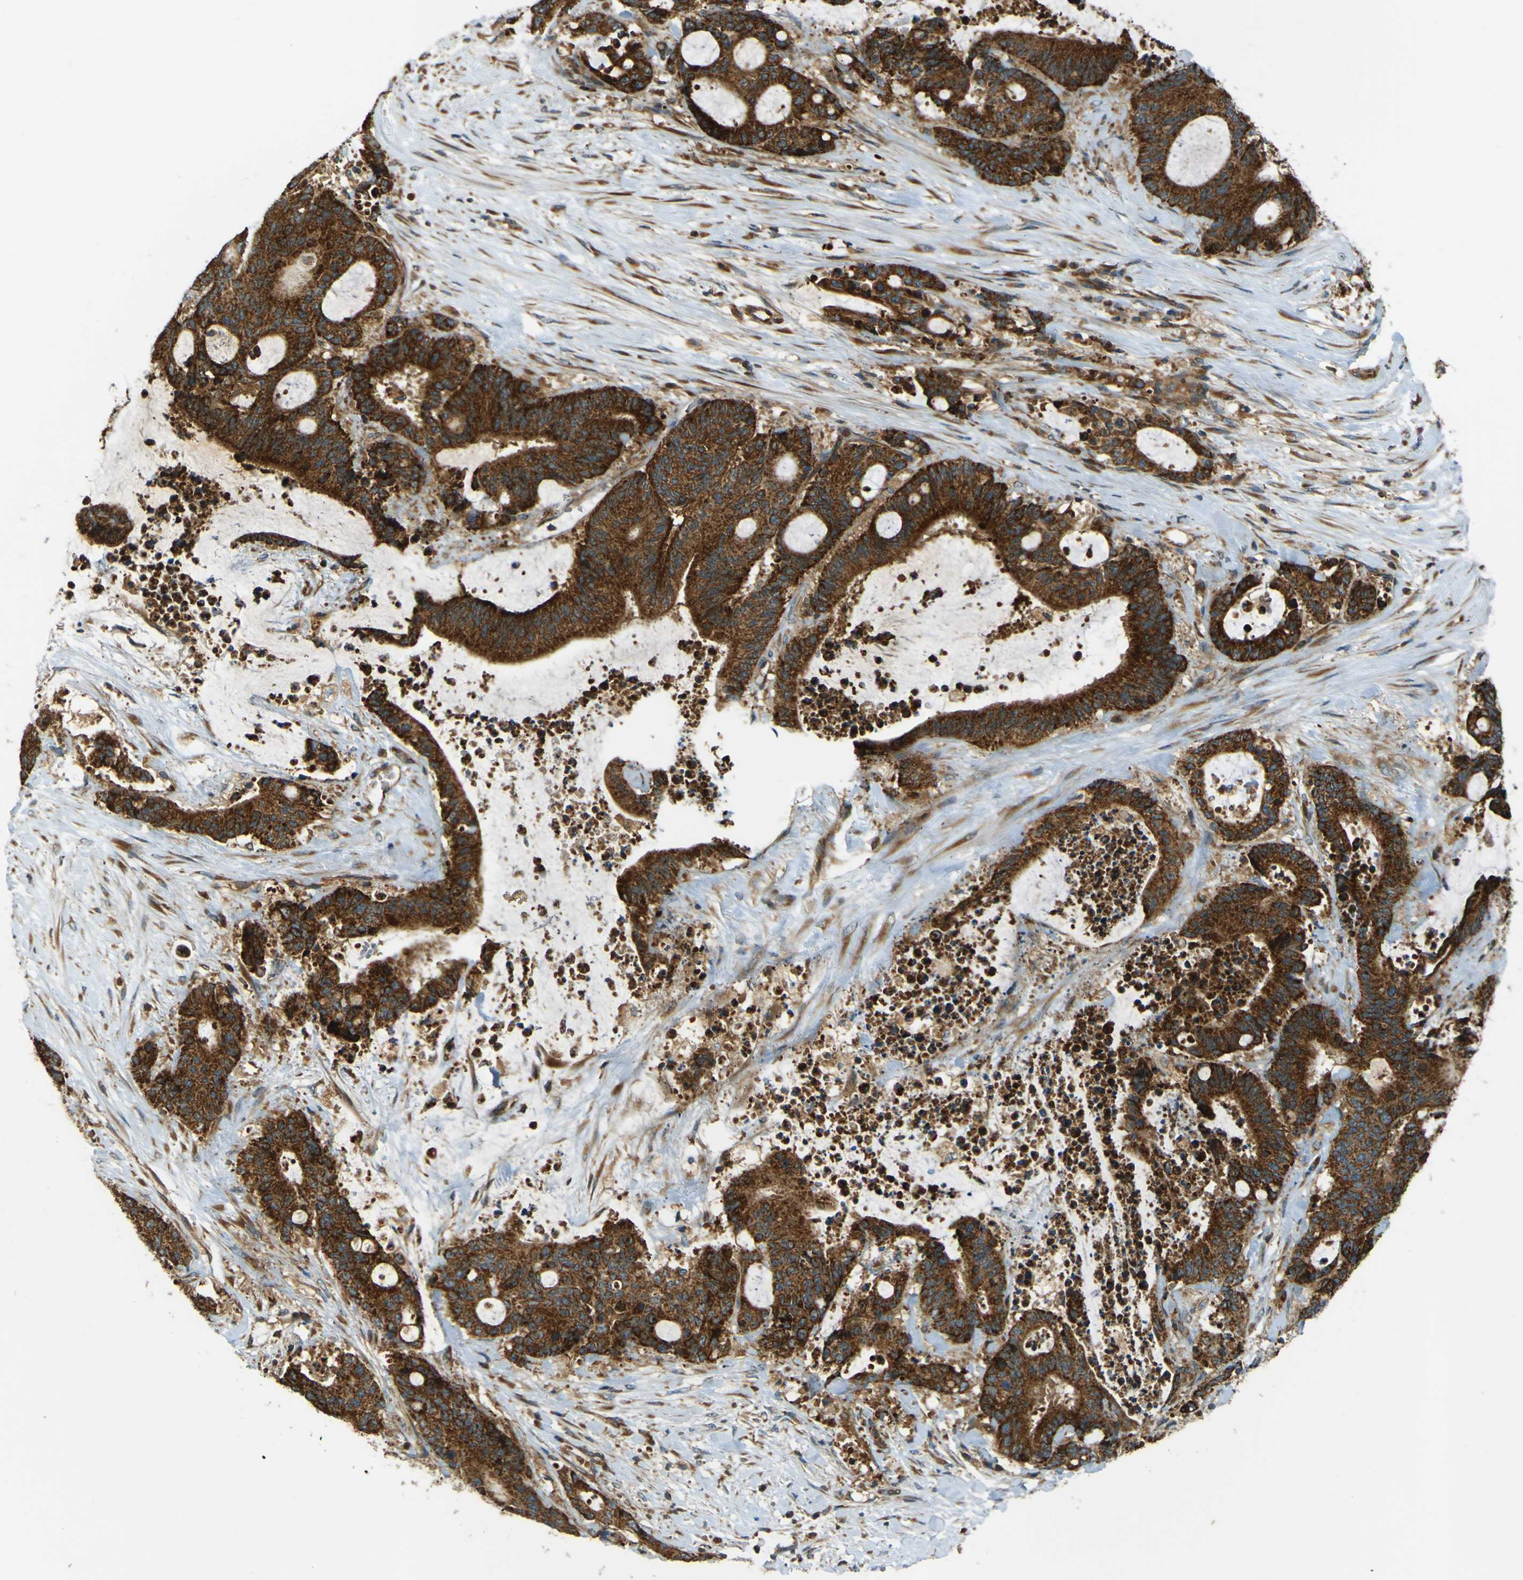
{"staining": {"intensity": "strong", "quantity": ">75%", "location": "cytoplasmic/membranous"}, "tissue": "liver cancer", "cell_type": "Tumor cells", "image_type": "cancer", "snomed": [{"axis": "morphology", "description": "Normal tissue, NOS"}, {"axis": "morphology", "description": "Cholangiocarcinoma"}, {"axis": "topography", "description": "Liver"}, {"axis": "topography", "description": "Peripheral nerve tissue"}], "caption": "A high amount of strong cytoplasmic/membranous expression is identified in approximately >75% of tumor cells in liver cancer tissue.", "gene": "DNAJC5", "patient": {"sex": "female", "age": 73}}